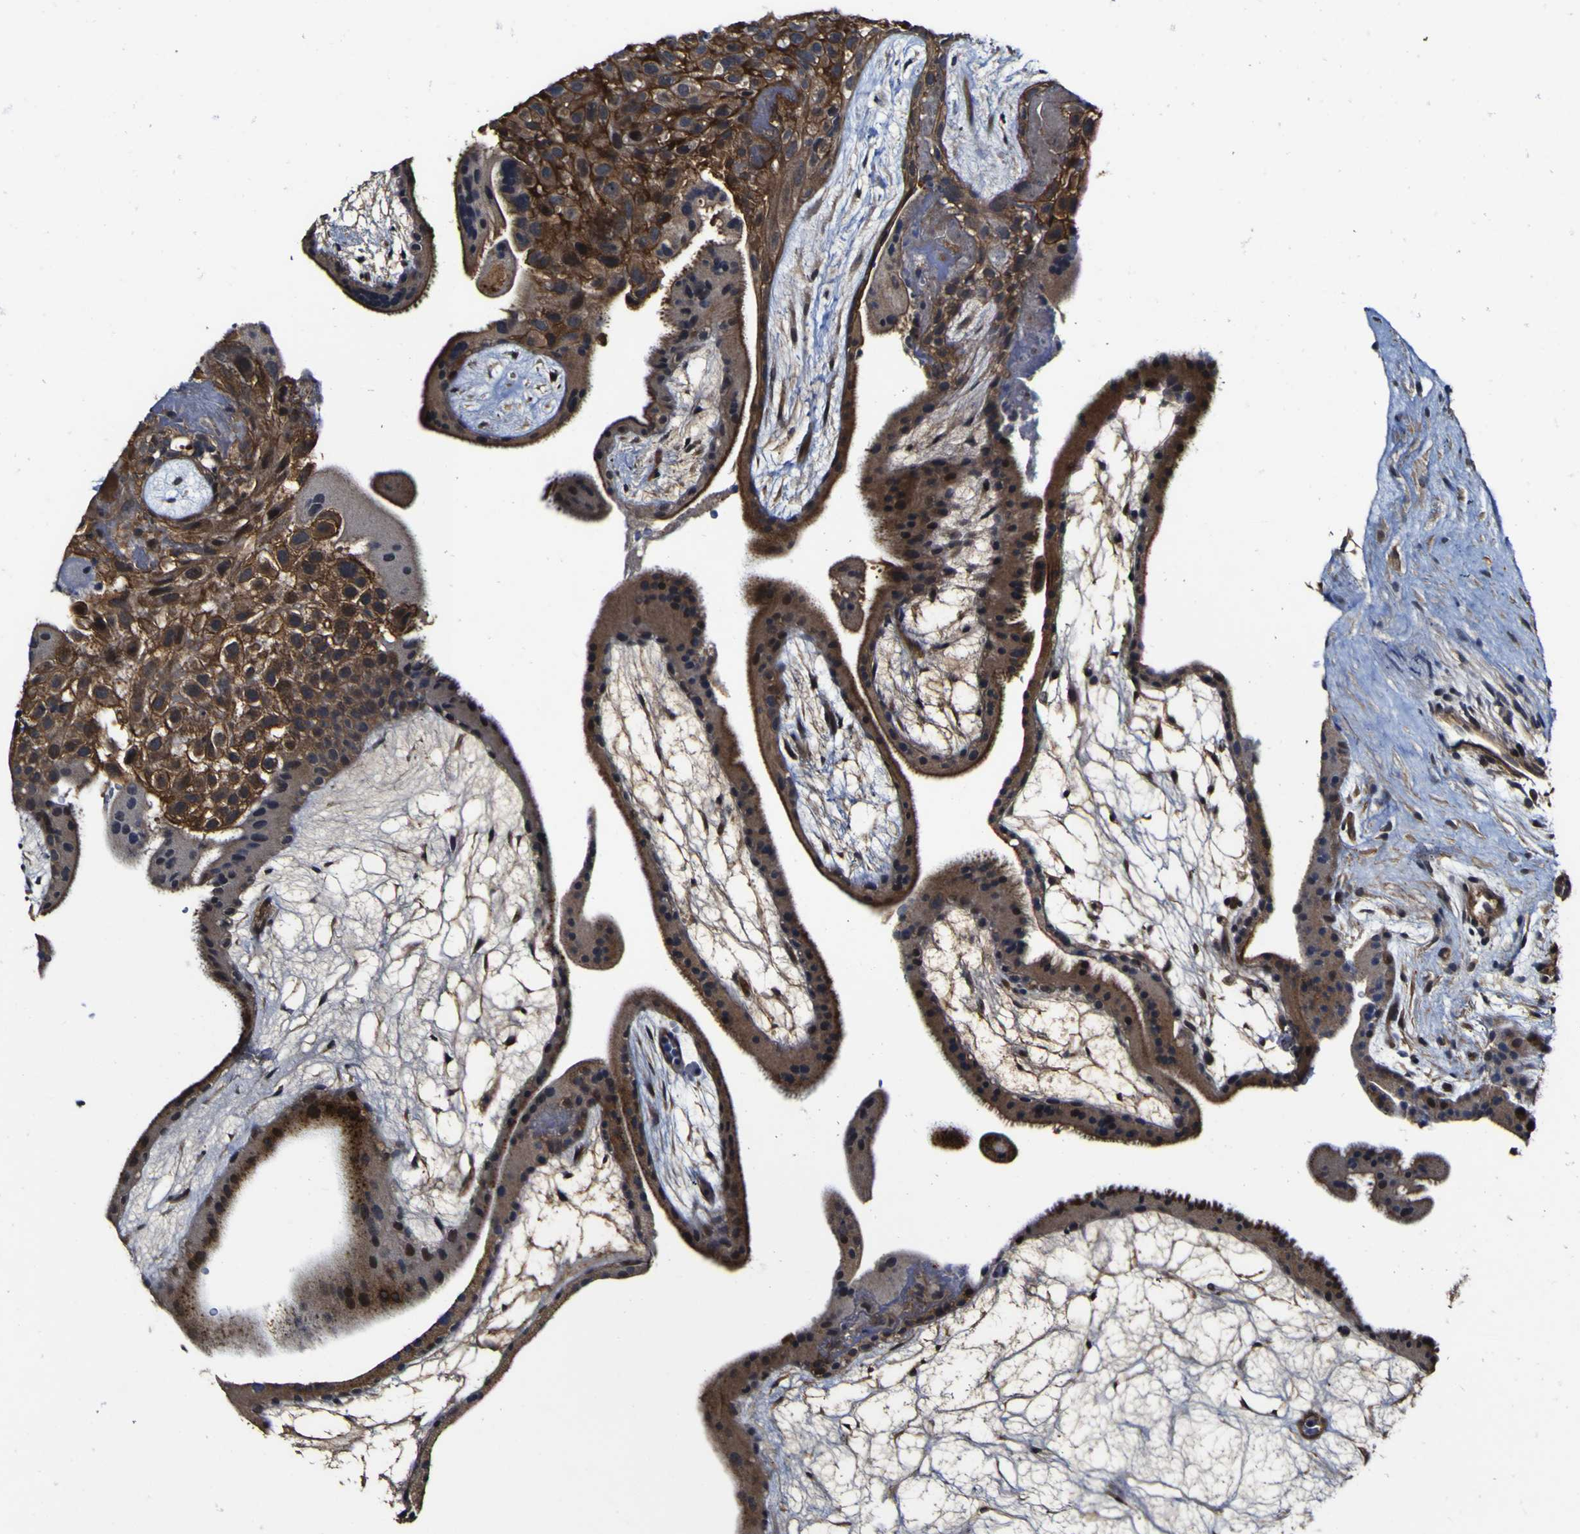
{"staining": {"intensity": "strong", "quantity": ">75%", "location": "cytoplasmic/membranous"}, "tissue": "placenta", "cell_type": "Trophoblastic cells", "image_type": "normal", "snomed": [{"axis": "morphology", "description": "Normal tissue, NOS"}, {"axis": "topography", "description": "Placenta"}], "caption": "Immunohistochemical staining of normal placenta displays strong cytoplasmic/membranous protein staining in about >75% of trophoblastic cells.", "gene": "CCL2", "patient": {"sex": "female", "age": 19}}